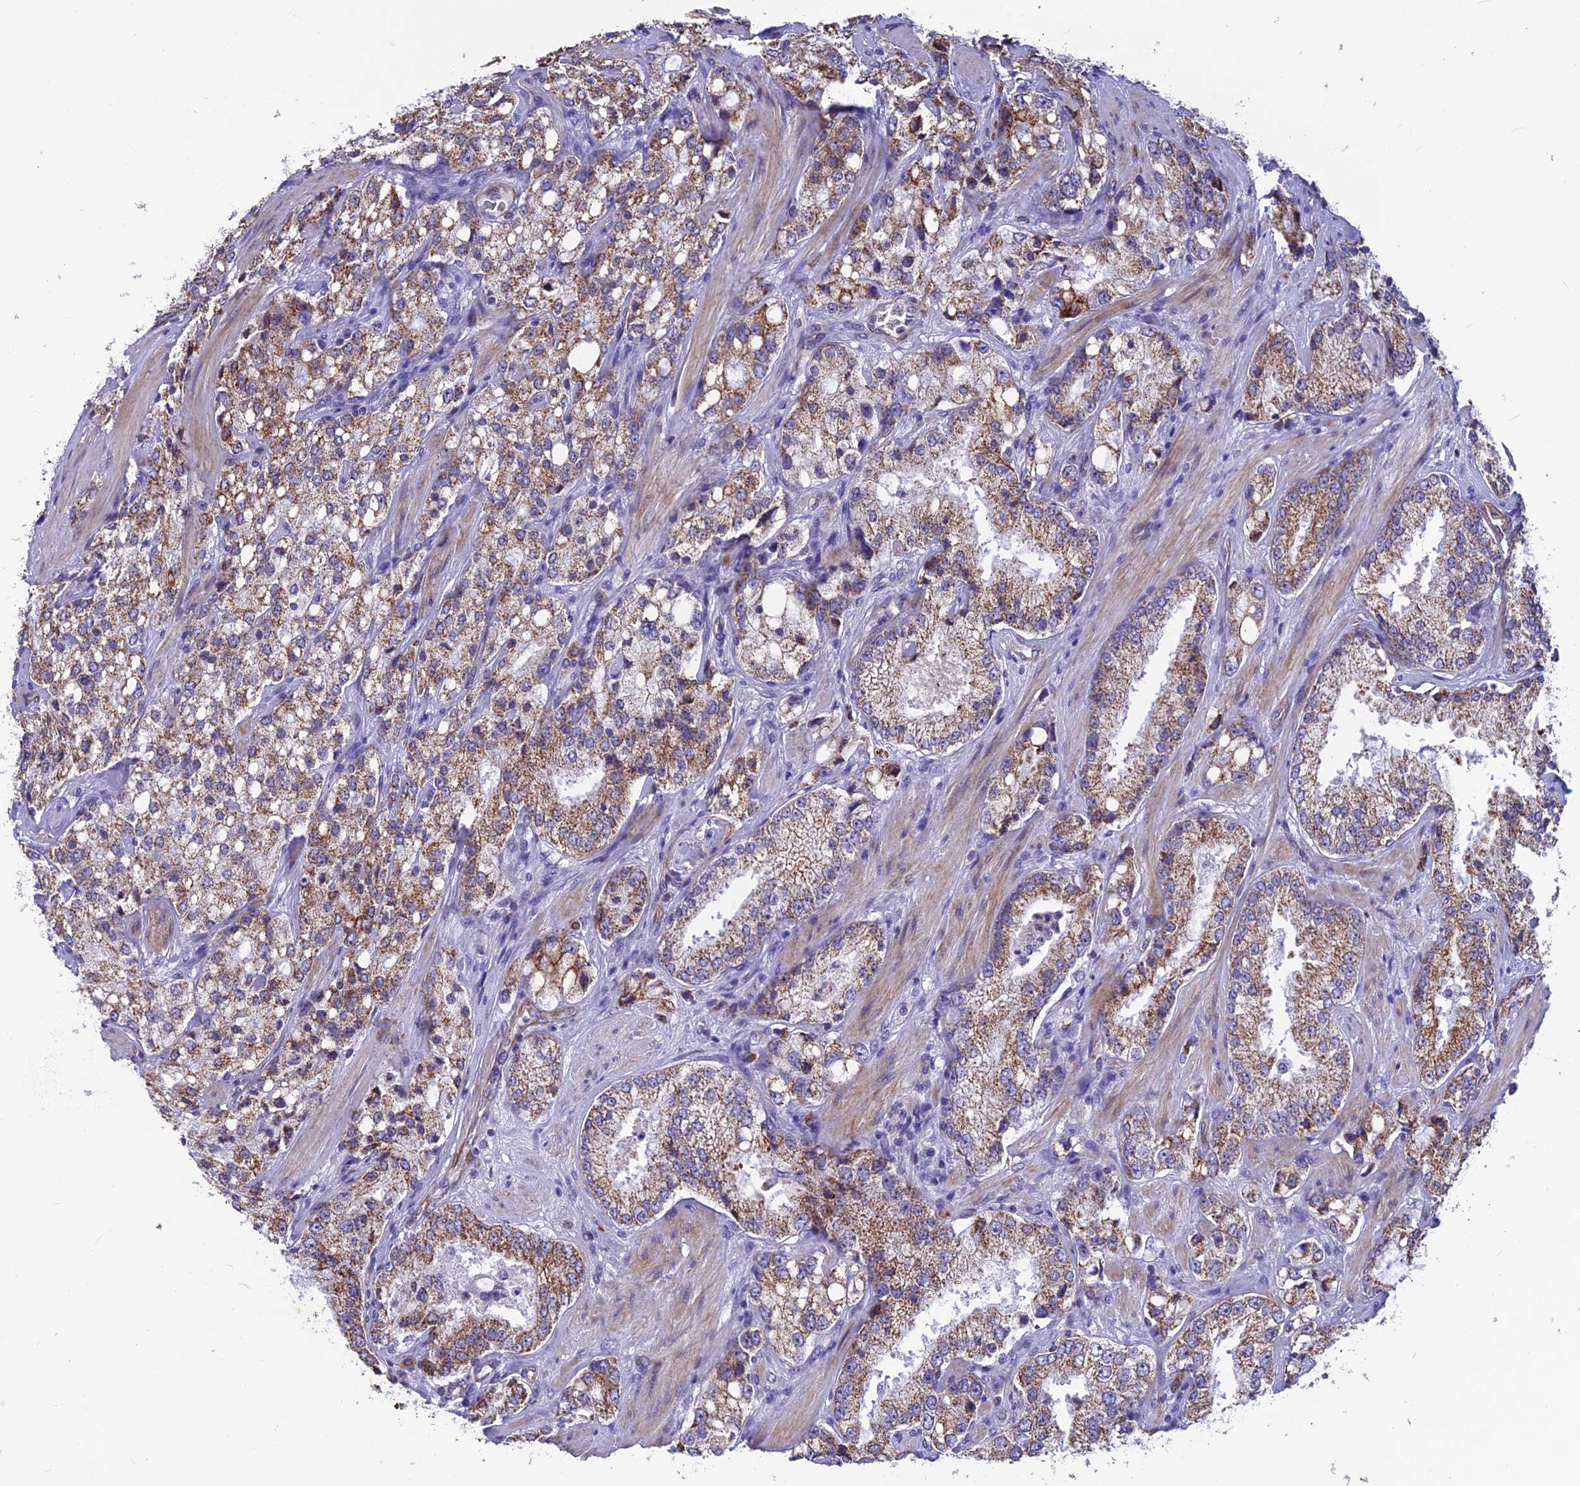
{"staining": {"intensity": "moderate", "quantity": ">75%", "location": "cytoplasmic/membranous"}, "tissue": "prostate cancer", "cell_type": "Tumor cells", "image_type": "cancer", "snomed": [{"axis": "morphology", "description": "Adenocarcinoma, High grade"}, {"axis": "topography", "description": "Prostate"}], "caption": "Prostate adenocarcinoma (high-grade) stained for a protein demonstrates moderate cytoplasmic/membranous positivity in tumor cells. (DAB = brown stain, brightfield microscopy at high magnification).", "gene": "POMGNT1", "patient": {"sex": "male", "age": 66}}